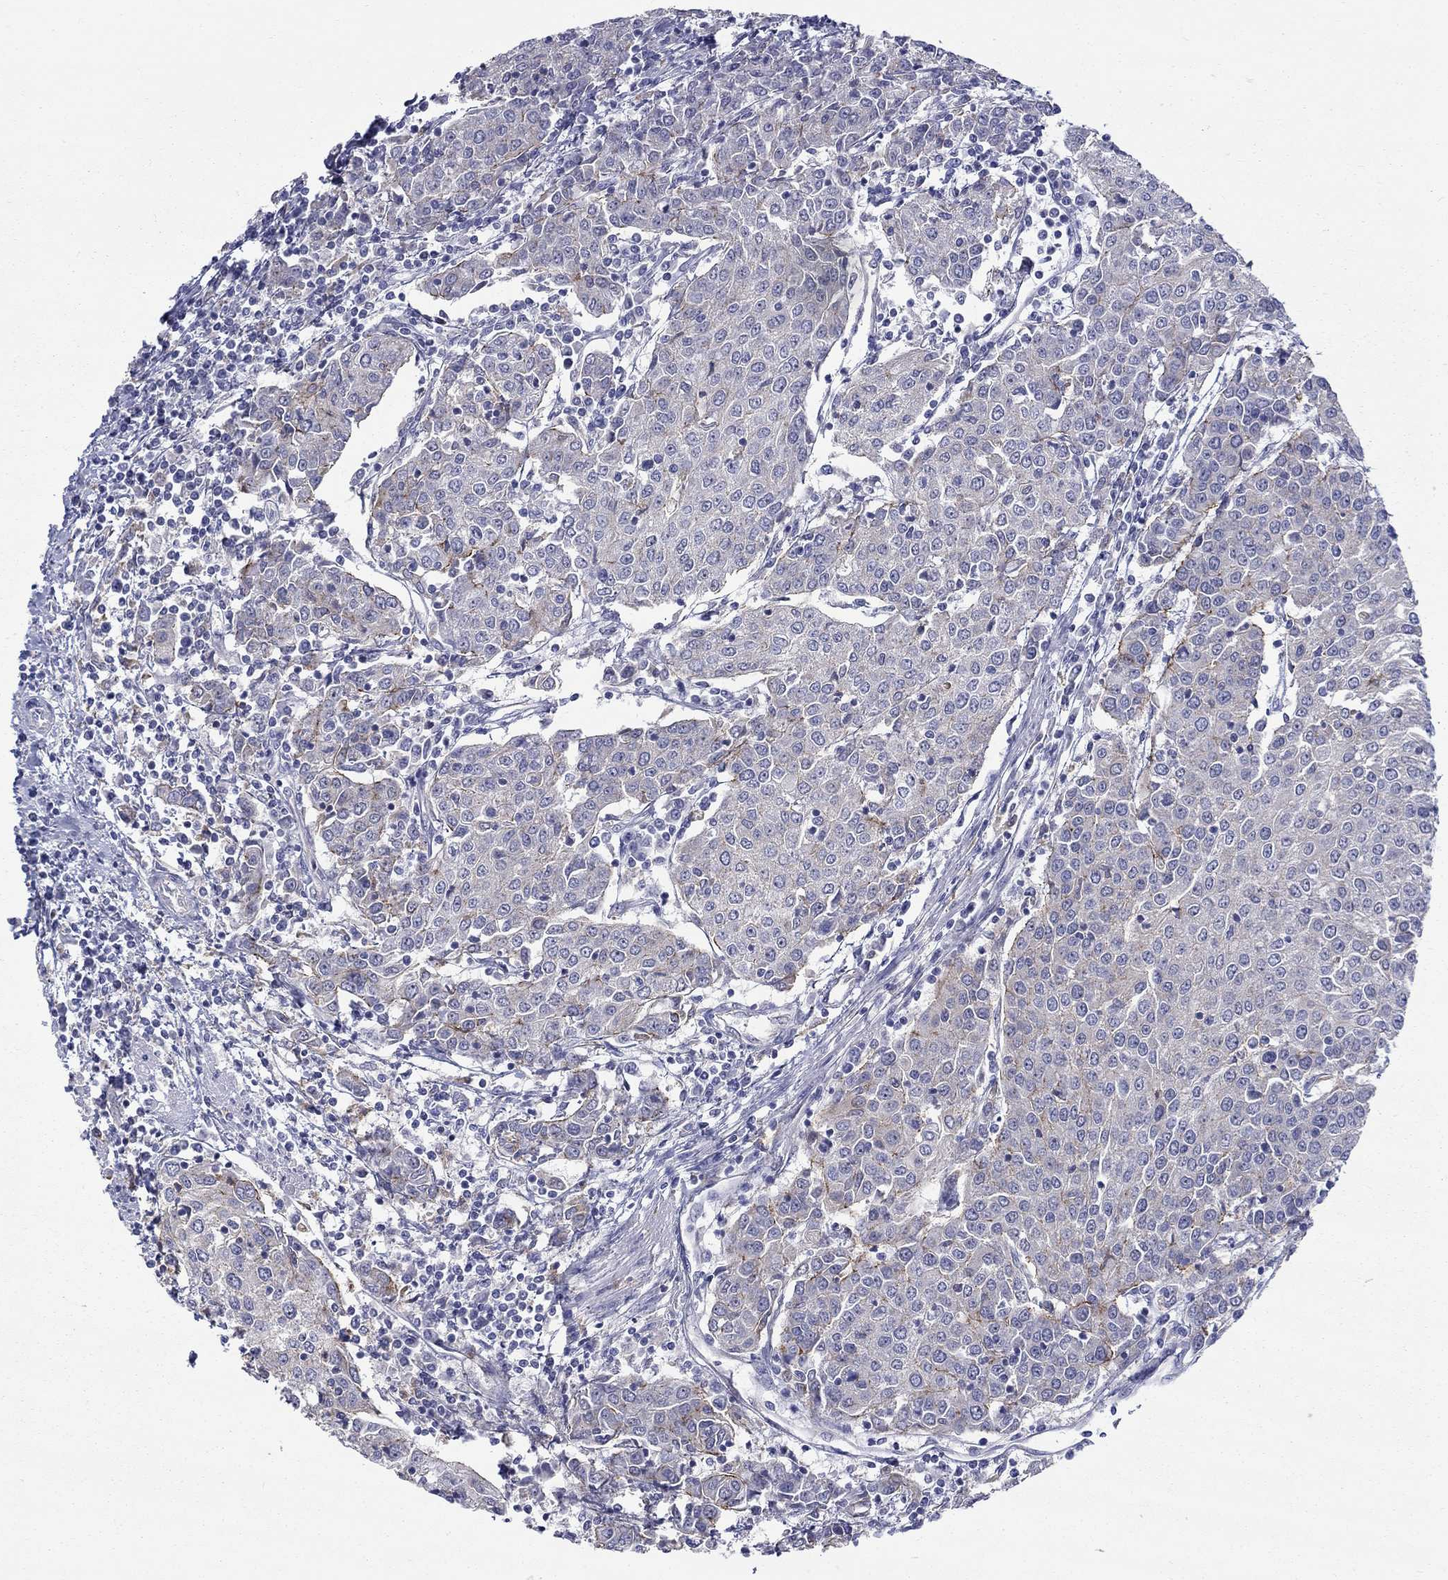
{"staining": {"intensity": "negative", "quantity": "none", "location": "none"}, "tissue": "urothelial cancer", "cell_type": "Tumor cells", "image_type": "cancer", "snomed": [{"axis": "morphology", "description": "Urothelial carcinoma, High grade"}, {"axis": "topography", "description": "Urinary bladder"}], "caption": "There is no significant expression in tumor cells of urothelial cancer.", "gene": "QRFPR", "patient": {"sex": "female", "age": 85}}